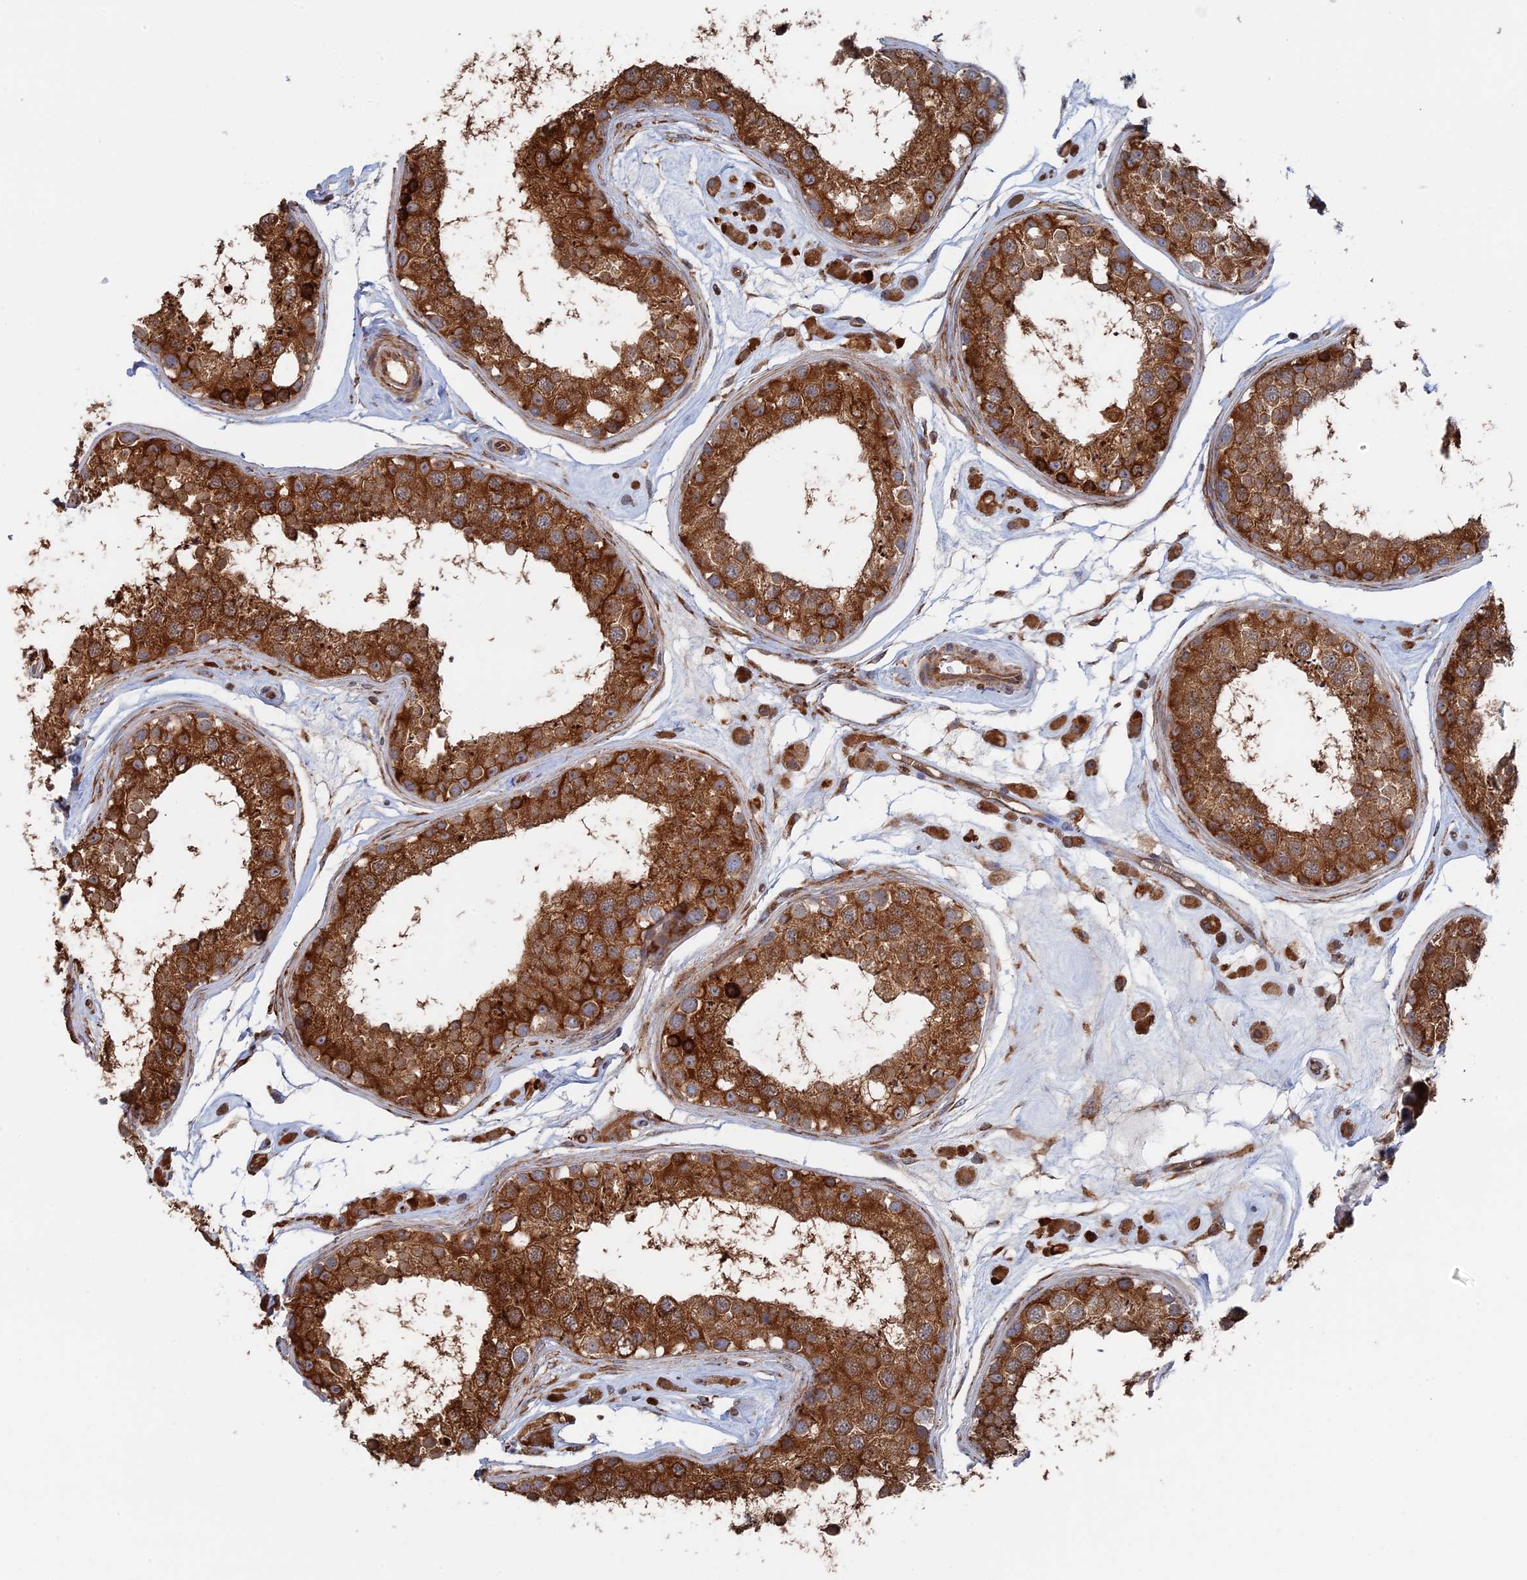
{"staining": {"intensity": "moderate", "quantity": ">75%", "location": "cytoplasmic/membranous"}, "tissue": "testis", "cell_type": "Cells in seminiferous ducts", "image_type": "normal", "snomed": [{"axis": "morphology", "description": "Normal tissue, NOS"}, {"axis": "topography", "description": "Testis"}], "caption": "Cells in seminiferous ducts display moderate cytoplasmic/membranous expression in approximately >75% of cells in unremarkable testis.", "gene": "BPIFB6", "patient": {"sex": "male", "age": 25}}